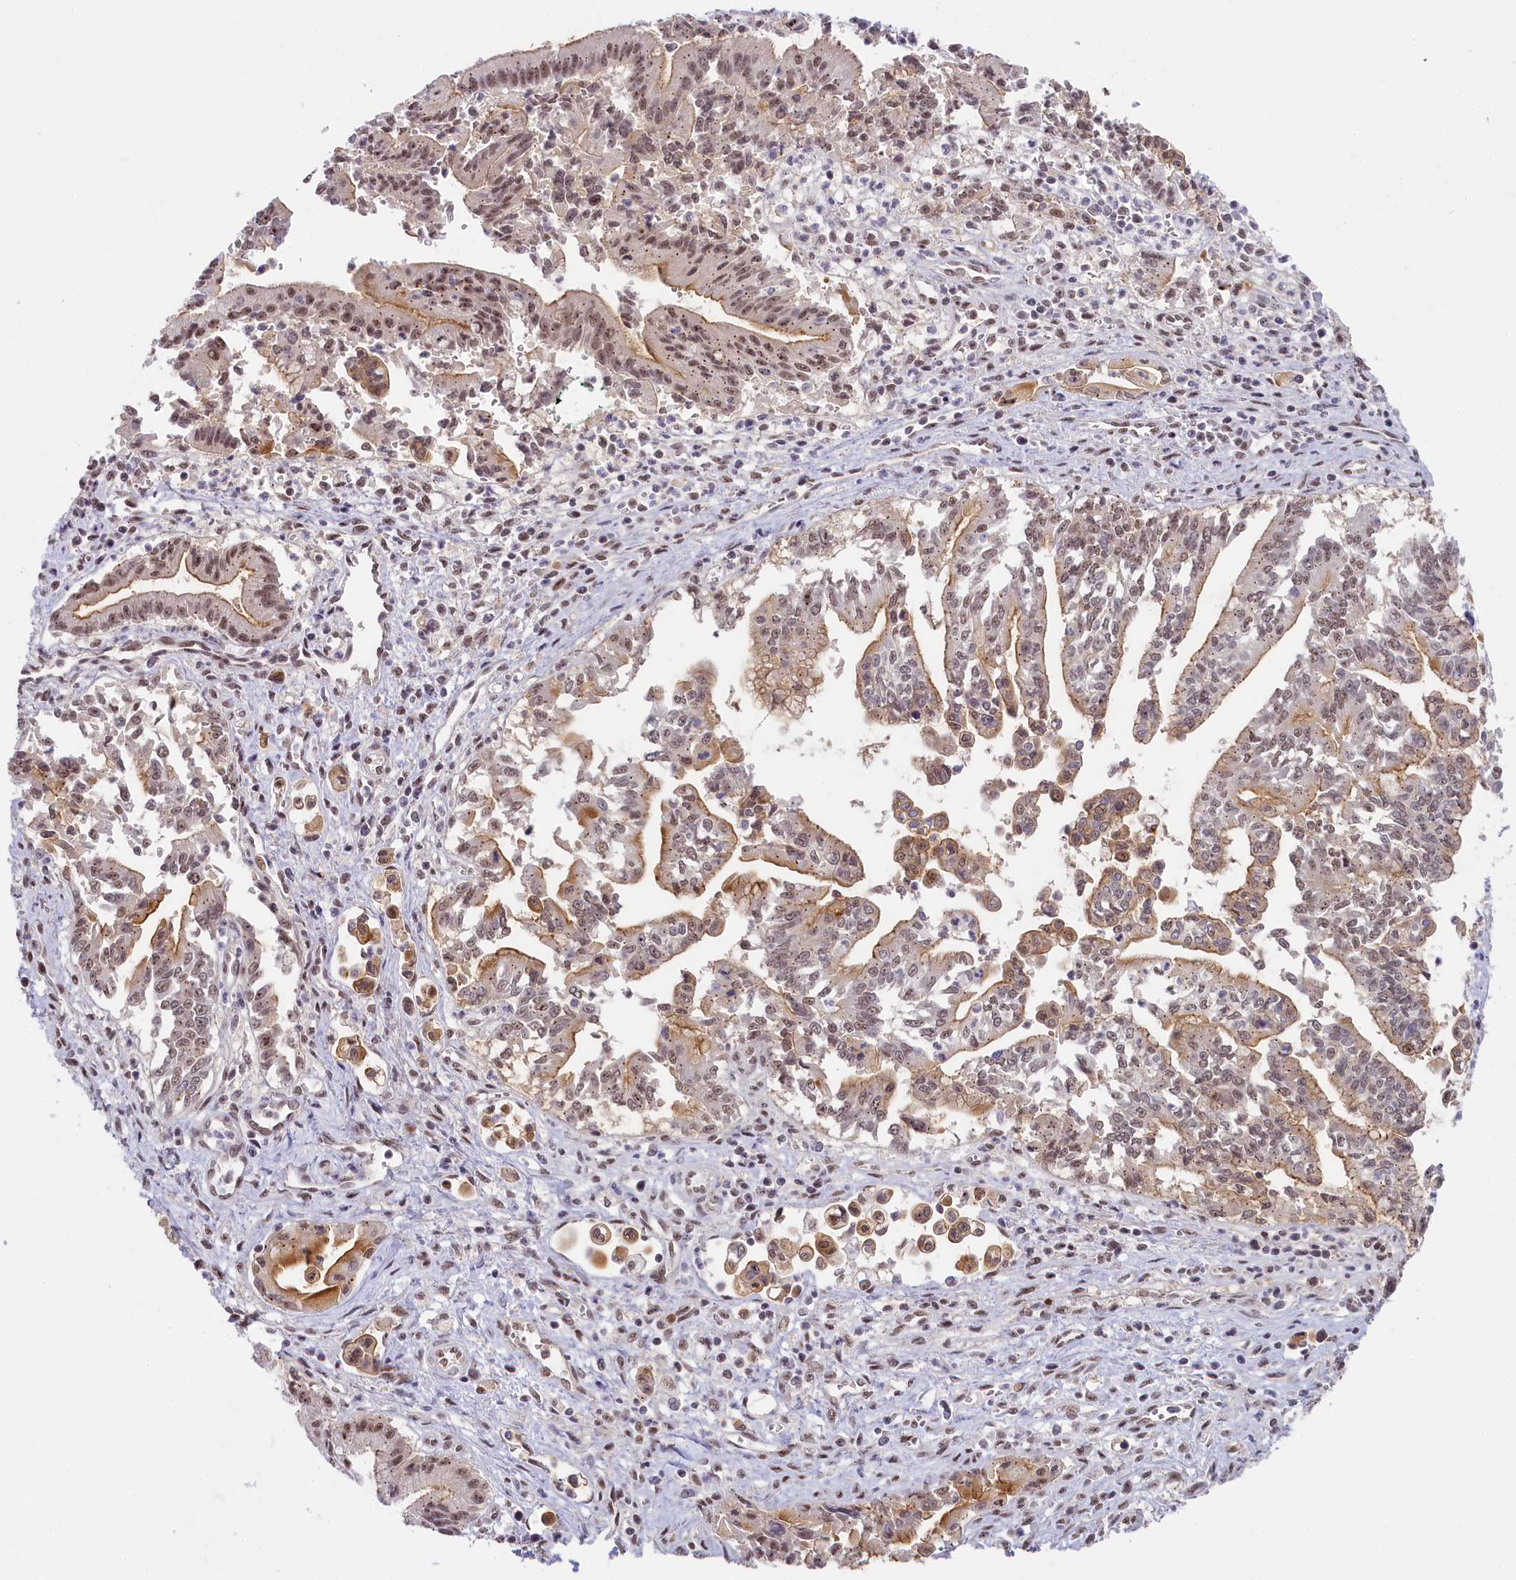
{"staining": {"intensity": "moderate", "quantity": ">75%", "location": "cytoplasmic/membranous,nuclear"}, "tissue": "pancreatic cancer", "cell_type": "Tumor cells", "image_type": "cancer", "snomed": [{"axis": "morphology", "description": "Adenocarcinoma, NOS"}, {"axis": "topography", "description": "Pancreas"}], "caption": "IHC of pancreatic adenocarcinoma demonstrates medium levels of moderate cytoplasmic/membranous and nuclear staining in about >75% of tumor cells. (DAB (3,3'-diaminobenzidine) IHC, brown staining for protein, blue staining for nuclei).", "gene": "SEC31B", "patient": {"sex": "male", "age": 78}}